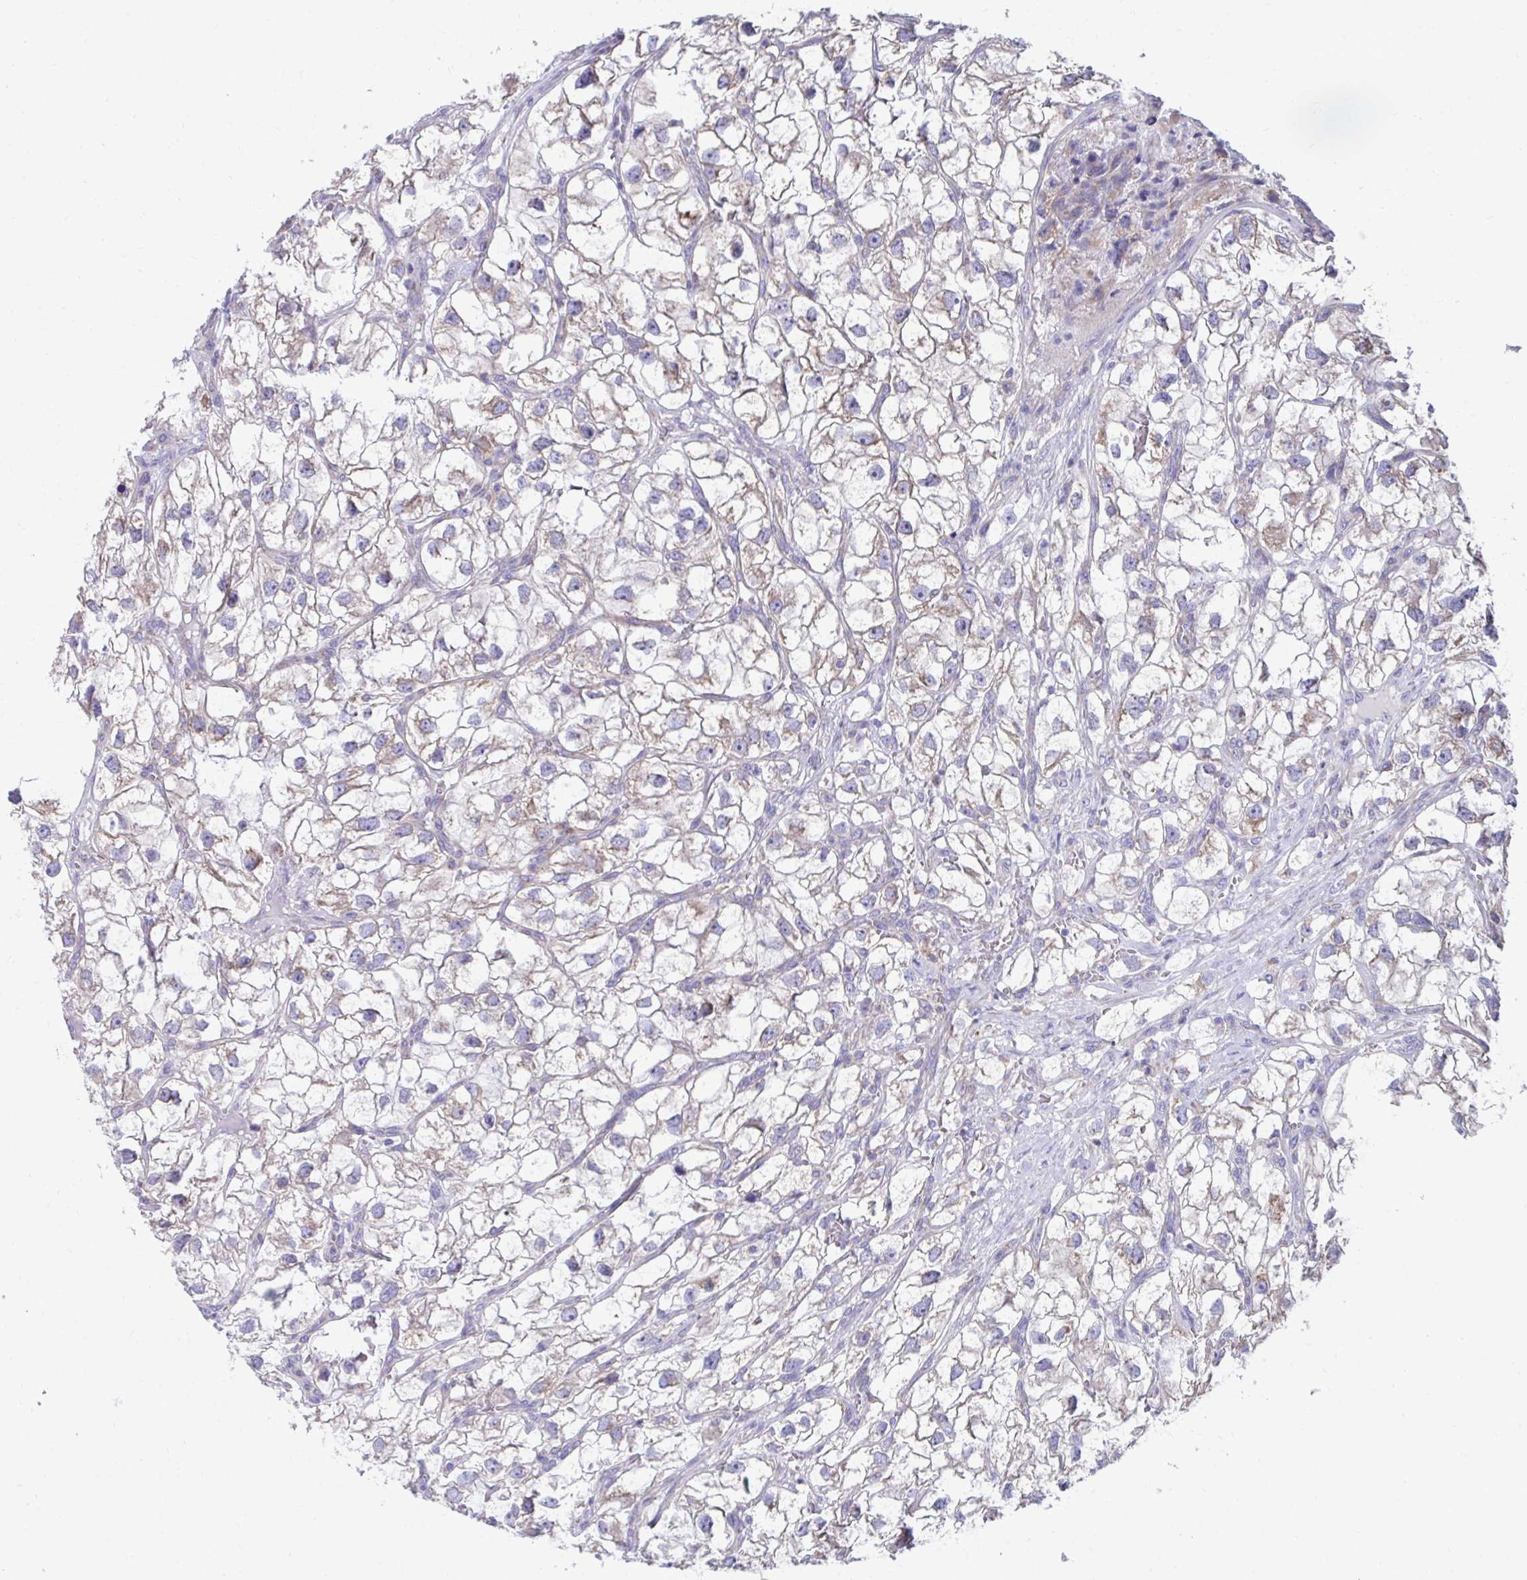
{"staining": {"intensity": "weak", "quantity": "25%-75%", "location": "cytoplasmic/membranous"}, "tissue": "renal cancer", "cell_type": "Tumor cells", "image_type": "cancer", "snomed": [{"axis": "morphology", "description": "Adenocarcinoma, NOS"}, {"axis": "topography", "description": "Kidney"}], "caption": "Immunohistochemical staining of human renal cancer (adenocarcinoma) exhibits low levels of weak cytoplasmic/membranous positivity in about 25%-75% of tumor cells.", "gene": "LINGO4", "patient": {"sex": "male", "age": 59}}